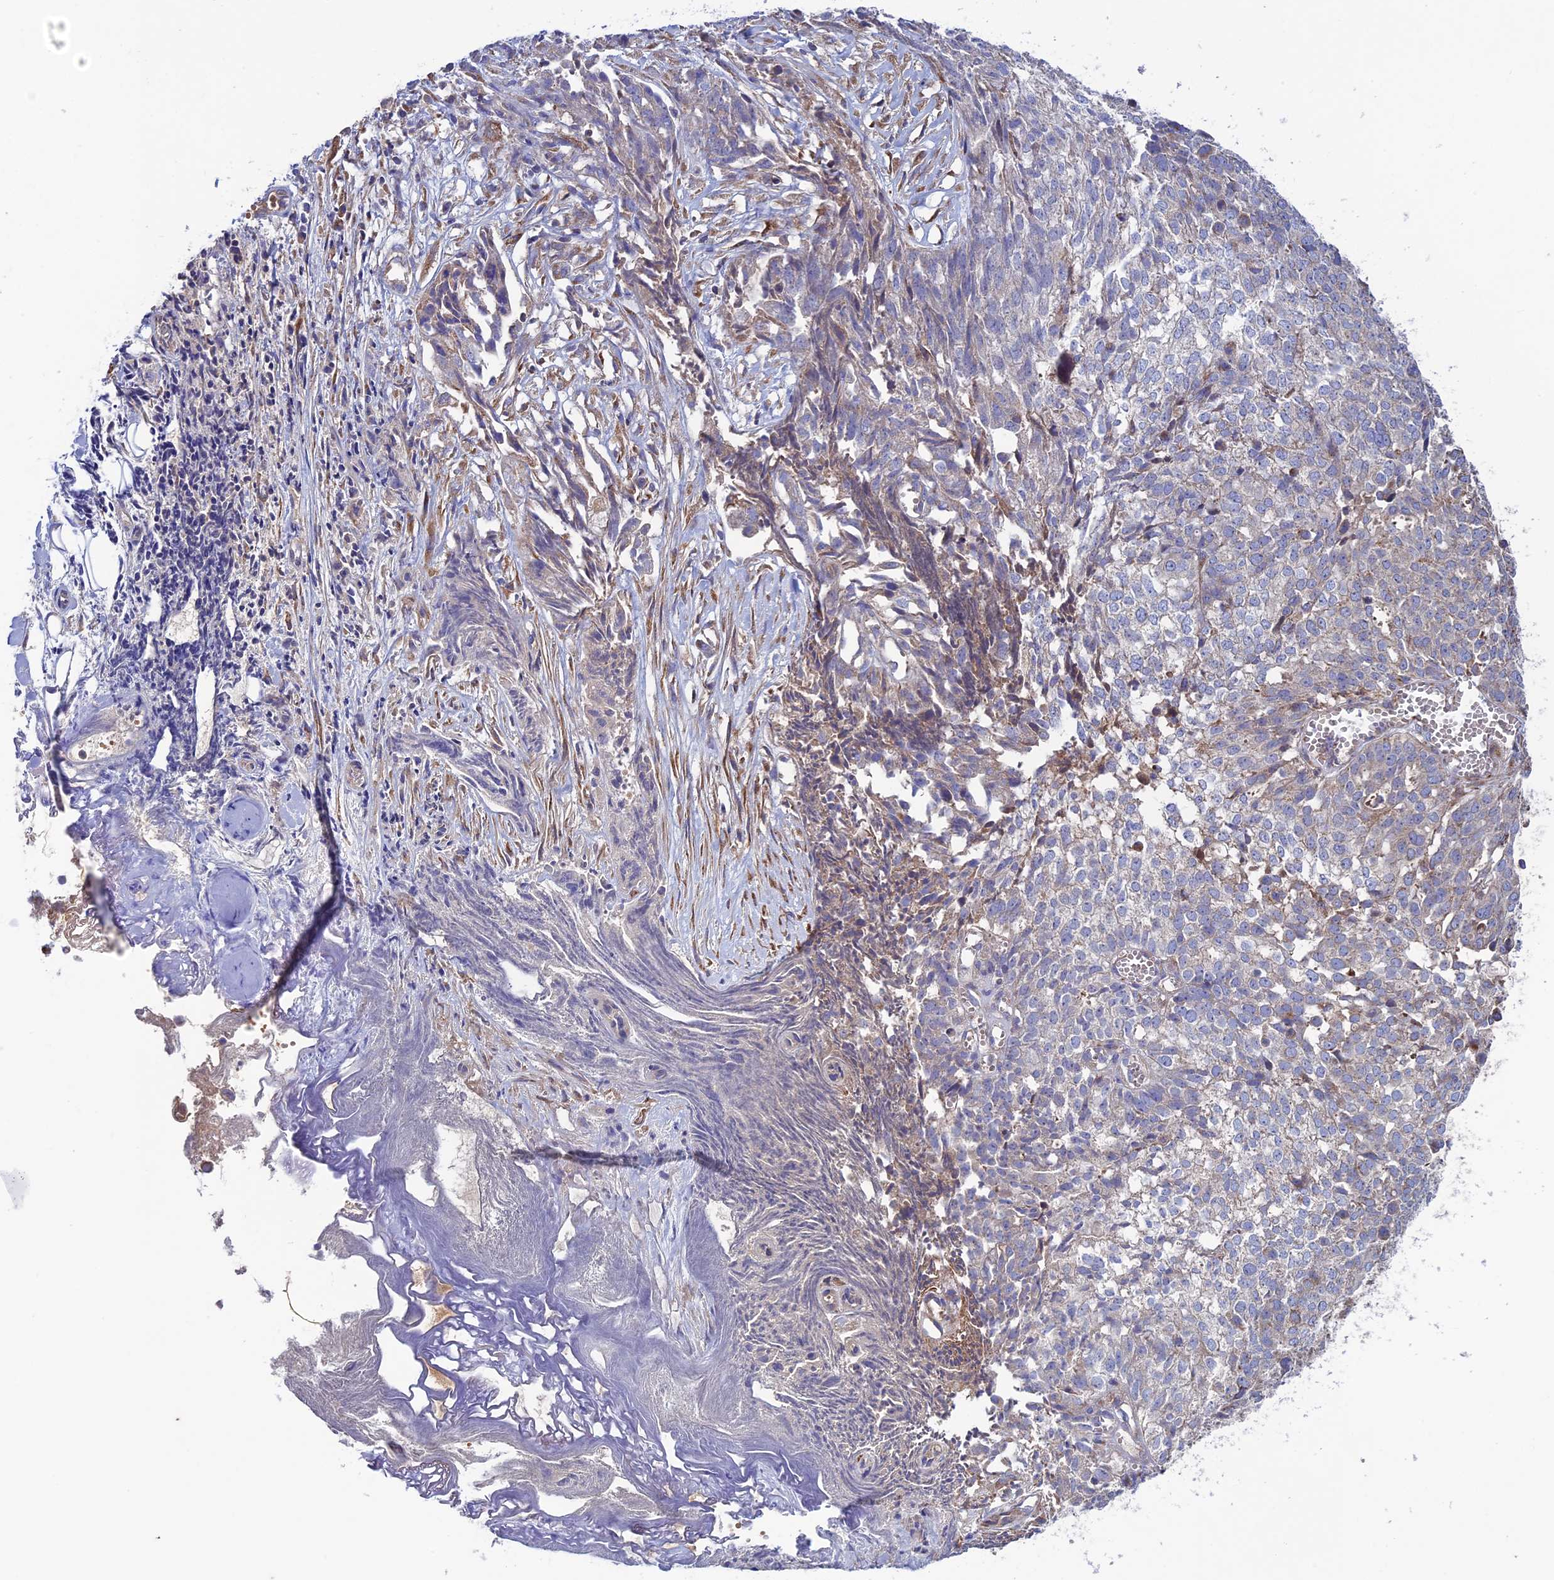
{"staining": {"intensity": "negative", "quantity": "none", "location": "none"}, "tissue": "ovarian cancer", "cell_type": "Tumor cells", "image_type": "cancer", "snomed": [{"axis": "morphology", "description": "Cystadenocarcinoma, serous, NOS"}, {"axis": "topography", "description": "Soft tissue"}, {"axis": "topography", "description": "Ovary"}], "caption": "This is an IHC histopathology image of human serous cystadenocarcinoma (ovarian). There is no positivity in tumor cells.", "gene": "SLC15A5", "patient": {"sex": "female", "age": 57}}